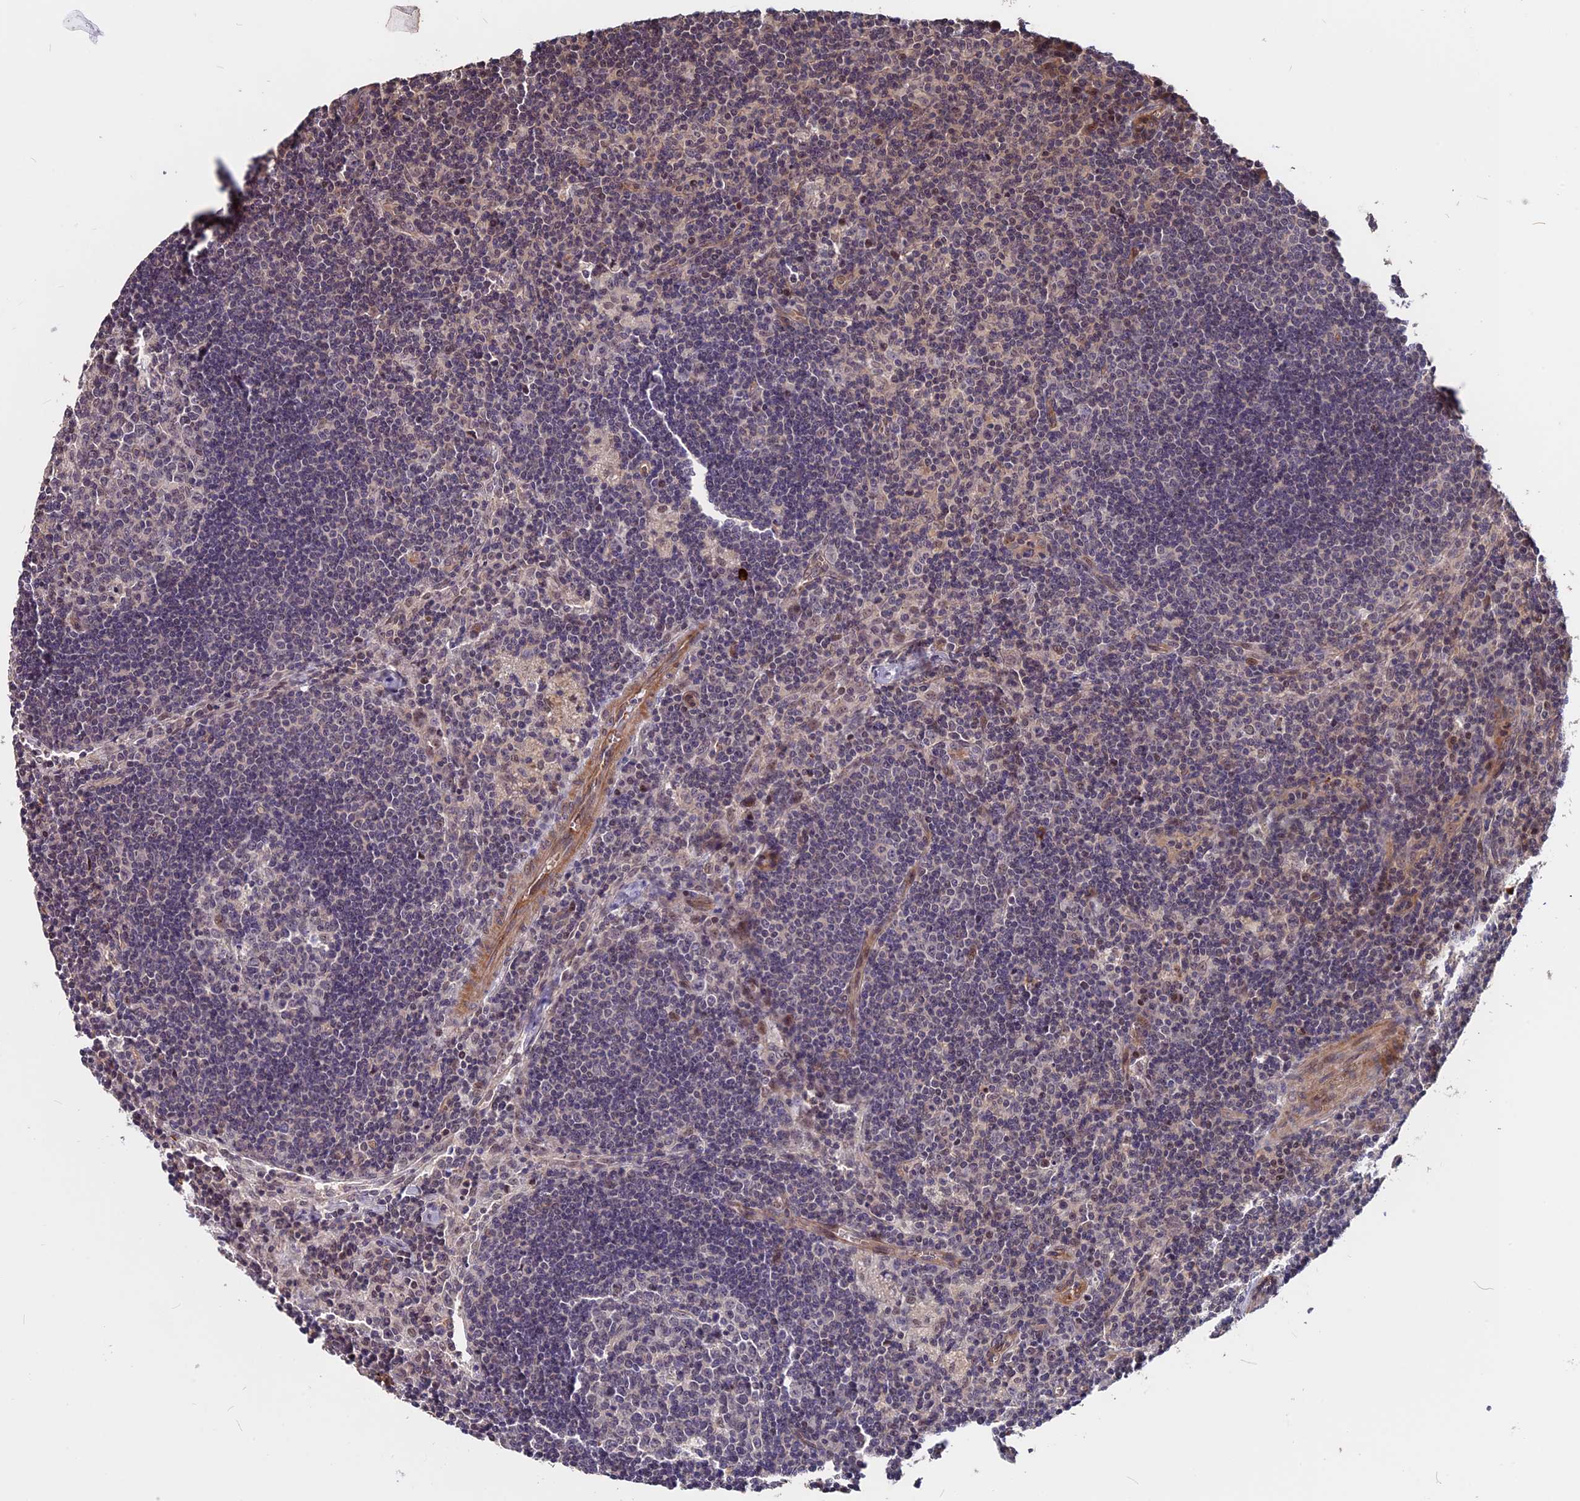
{"staining": {"intensity": "negative", "quantity": "none", "location": "none"}, "tissue": "lymph node", "cell_type": "Germinal center cells", "image_type": "normal", "snomed": [{"axis": "morphology", "description": "Normal tissue, NOS"}, {"axis": "topography", "description": "Lymph node"}], "caption": "Lymph node stained for a protein using immunohistochemistry demonstrates no expression germinal center cells.", "gene": "ZC3H10", "patient": {"sex": "male", "age": 58}}